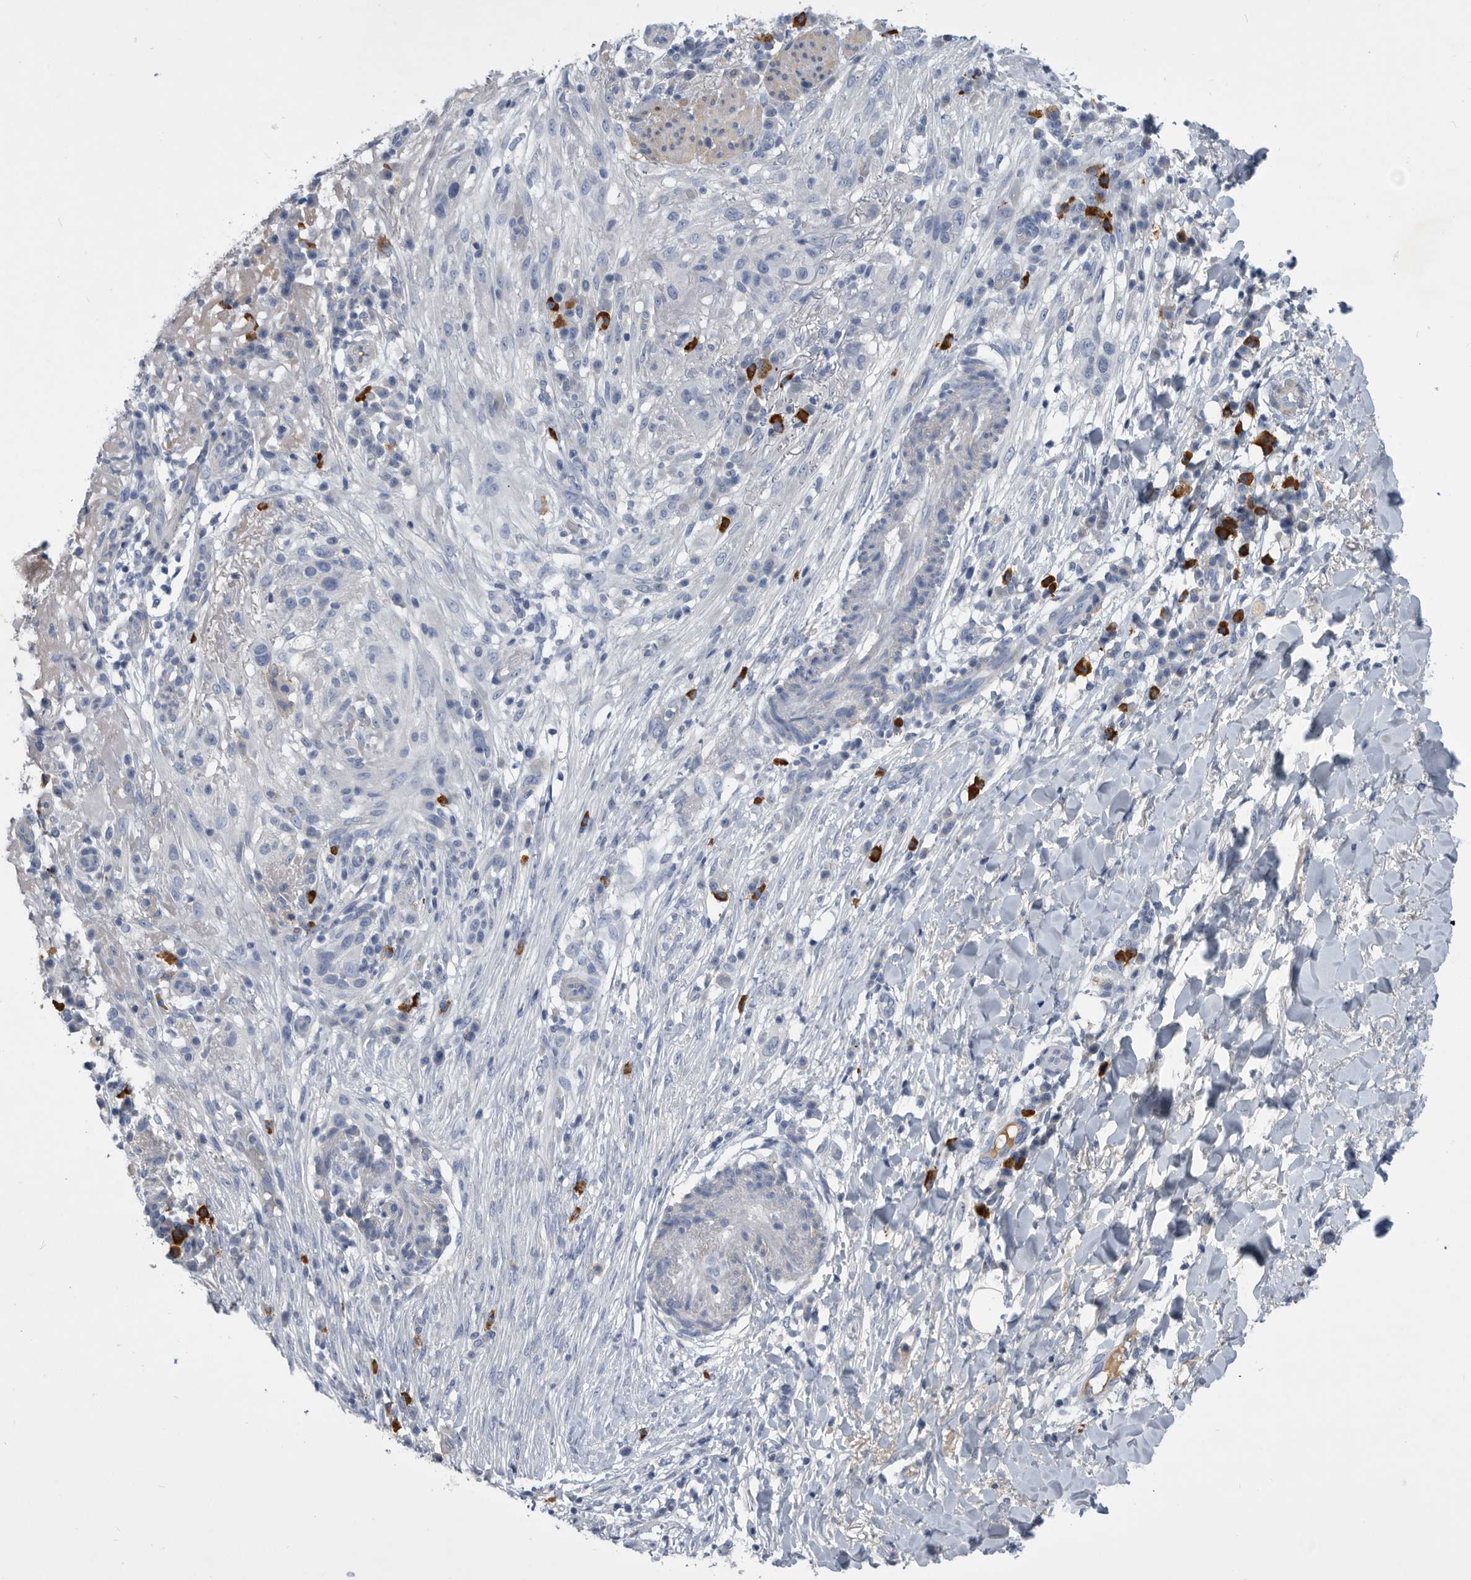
{"staining": {"intensity": "negative", "quantity": "none", "location": "none"}, "tissue": "skin cancer", "cell_type": "Tumor cells", "image_type": "cancer", "snomed": [{"axis": "morphology", "description": "Normal tissue, NOS"}, {"axis": "morphology", "description": "Squamous cell carcinoma, NOS"}, {"axis": "topography", "description": "Skin"}], "caption": "There is no significant positivity in tumor cells of skin cancer (squamous cell carcinoma). (Stains: DAB (3,3'-diaminobenzidine) IHC with hematoxylin counter stain, Microscopy: brightfield microscopy at high magnification).", "gene": "BTBD6", "patient": {"sex": "female", "age": 96}}